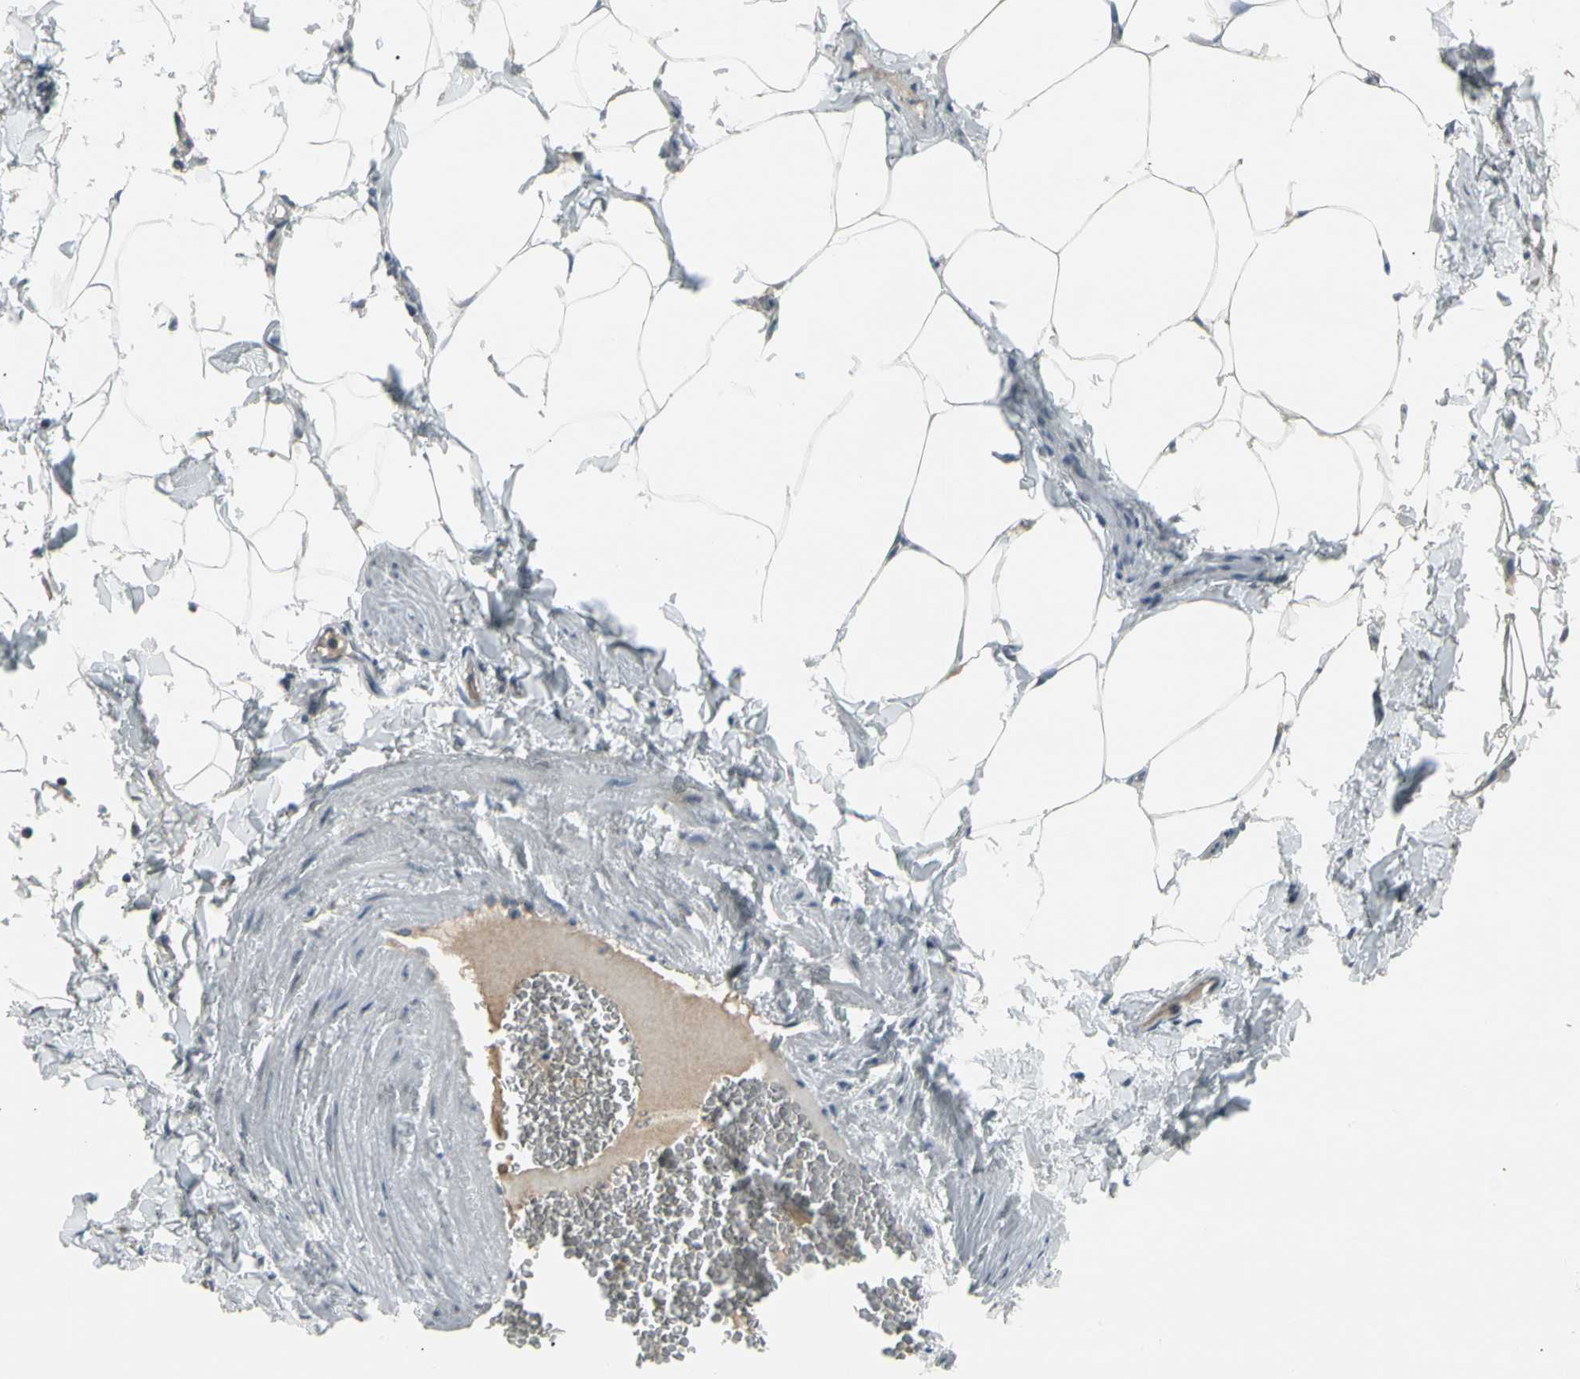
{"staining": {"intensity": "negative", "quantity": "none", "location": "none"}, "tissue": "adipose tissue", "cell_type": "Adipocytes", "image_type": "normal", "snomed": [{"axis": "morphology", "description": "Normal tissue, NOS"}, {"axis": "topography", "description": "Vascular tissue"}], "caption": "The micrograph reveals no significant expression in adipocytes of adipose tissue.", "gene": "PANK2", "patient": {"sex": "male", "age": 41}}